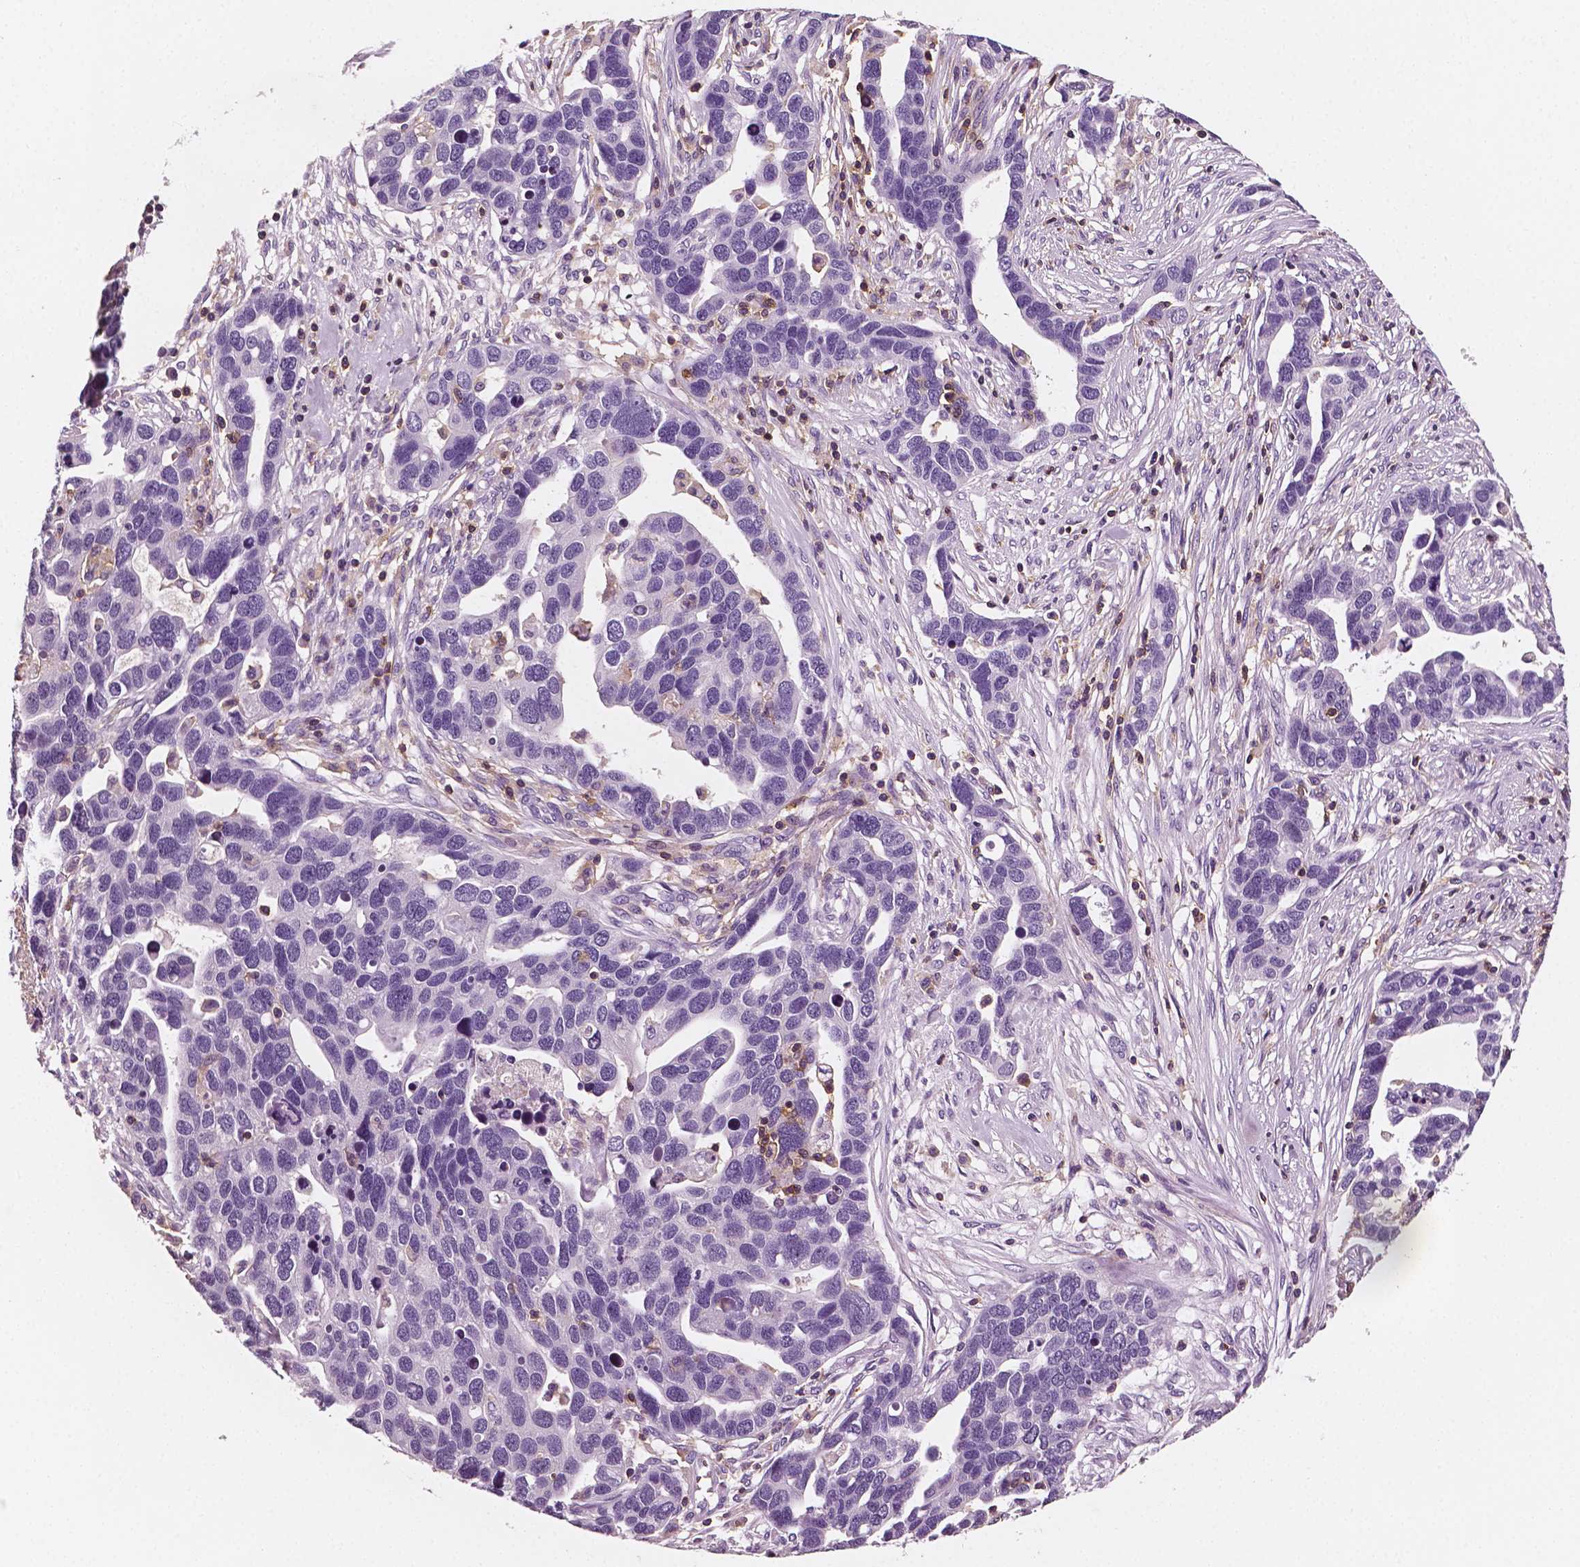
{"staining": {"intensity": "negative", "quantity": "none", "location": "none"}, "tissue": "ovarian cancer", "cell_type": "Tumor cells", "image_type": "cancer", "snomed": [{"axis": "morphology", "description": "Cystadenocarcinoma, serous, NOS"}, {"axis": "topography", "description": "Ovary"}], "caption": "Immunohistochemistry (IHC) of human ovarian cancer demonstrates no positivity in tumor cells. (Stains: DAB (3,3'-diaminobenzidine) immunohistochemistry (IHC) with hematoxylin counter stain, Microscopy: brightfield microscopy at high magnification).", "gene": "PTPRC", "patient": {"sex": "female", "age": 54}}